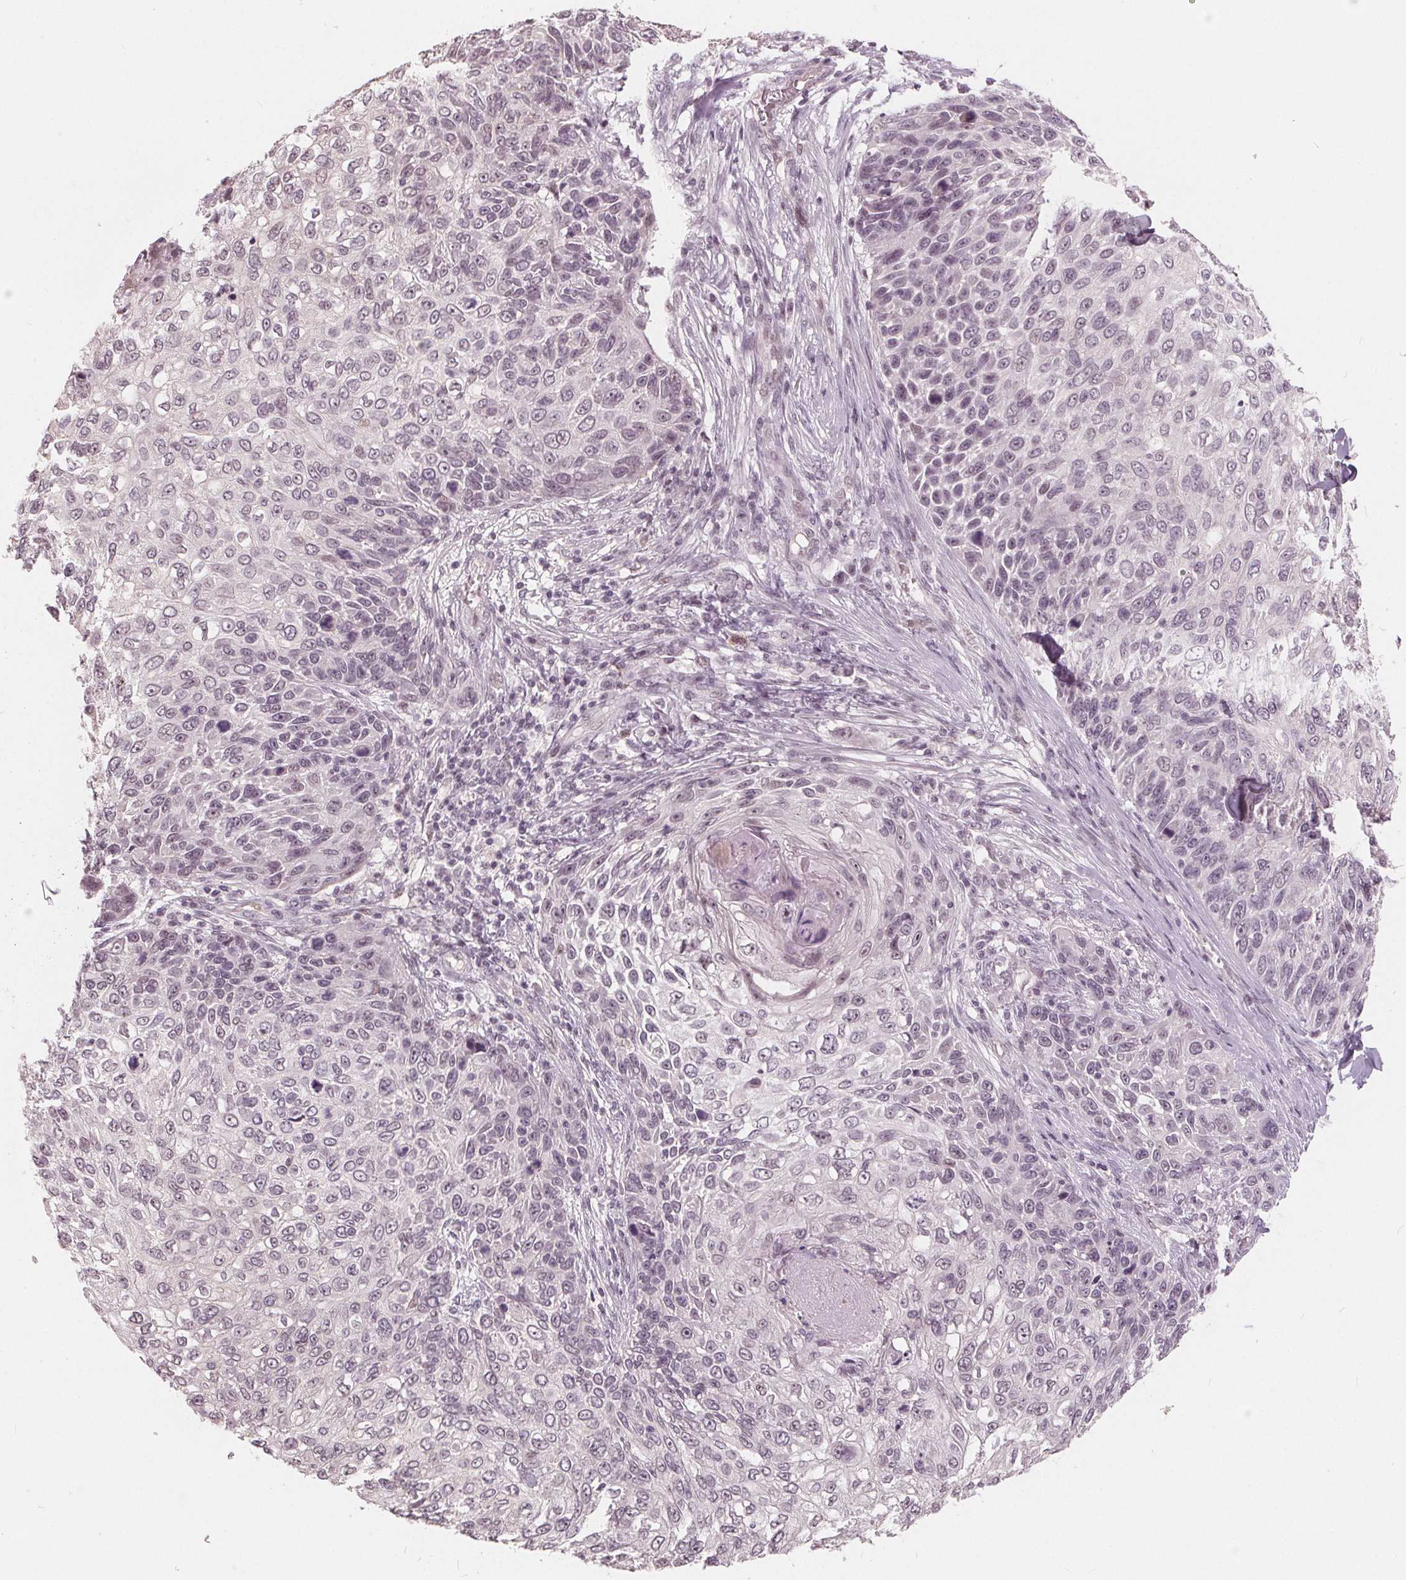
{"staining": {"intensity": "weak", "quantity": "<25%", "location": "nuclear"}, "tissue": "skin cancer", "cell_type": "Tumor cells", "image_type": "cancer", "snomed": [{"axis": "morphology", "description": "Squamous cell carcinoma, NOS"}, {"axis": "topography", "description": "Skin"}], "caption": "IHC photomicrograph of human skin squamous cell carcinoma stained for a protein (brown), which reveals no staining in tumor cells.", "gene": "NUP210L", "patient": {"sex": "male", "age": 92}}